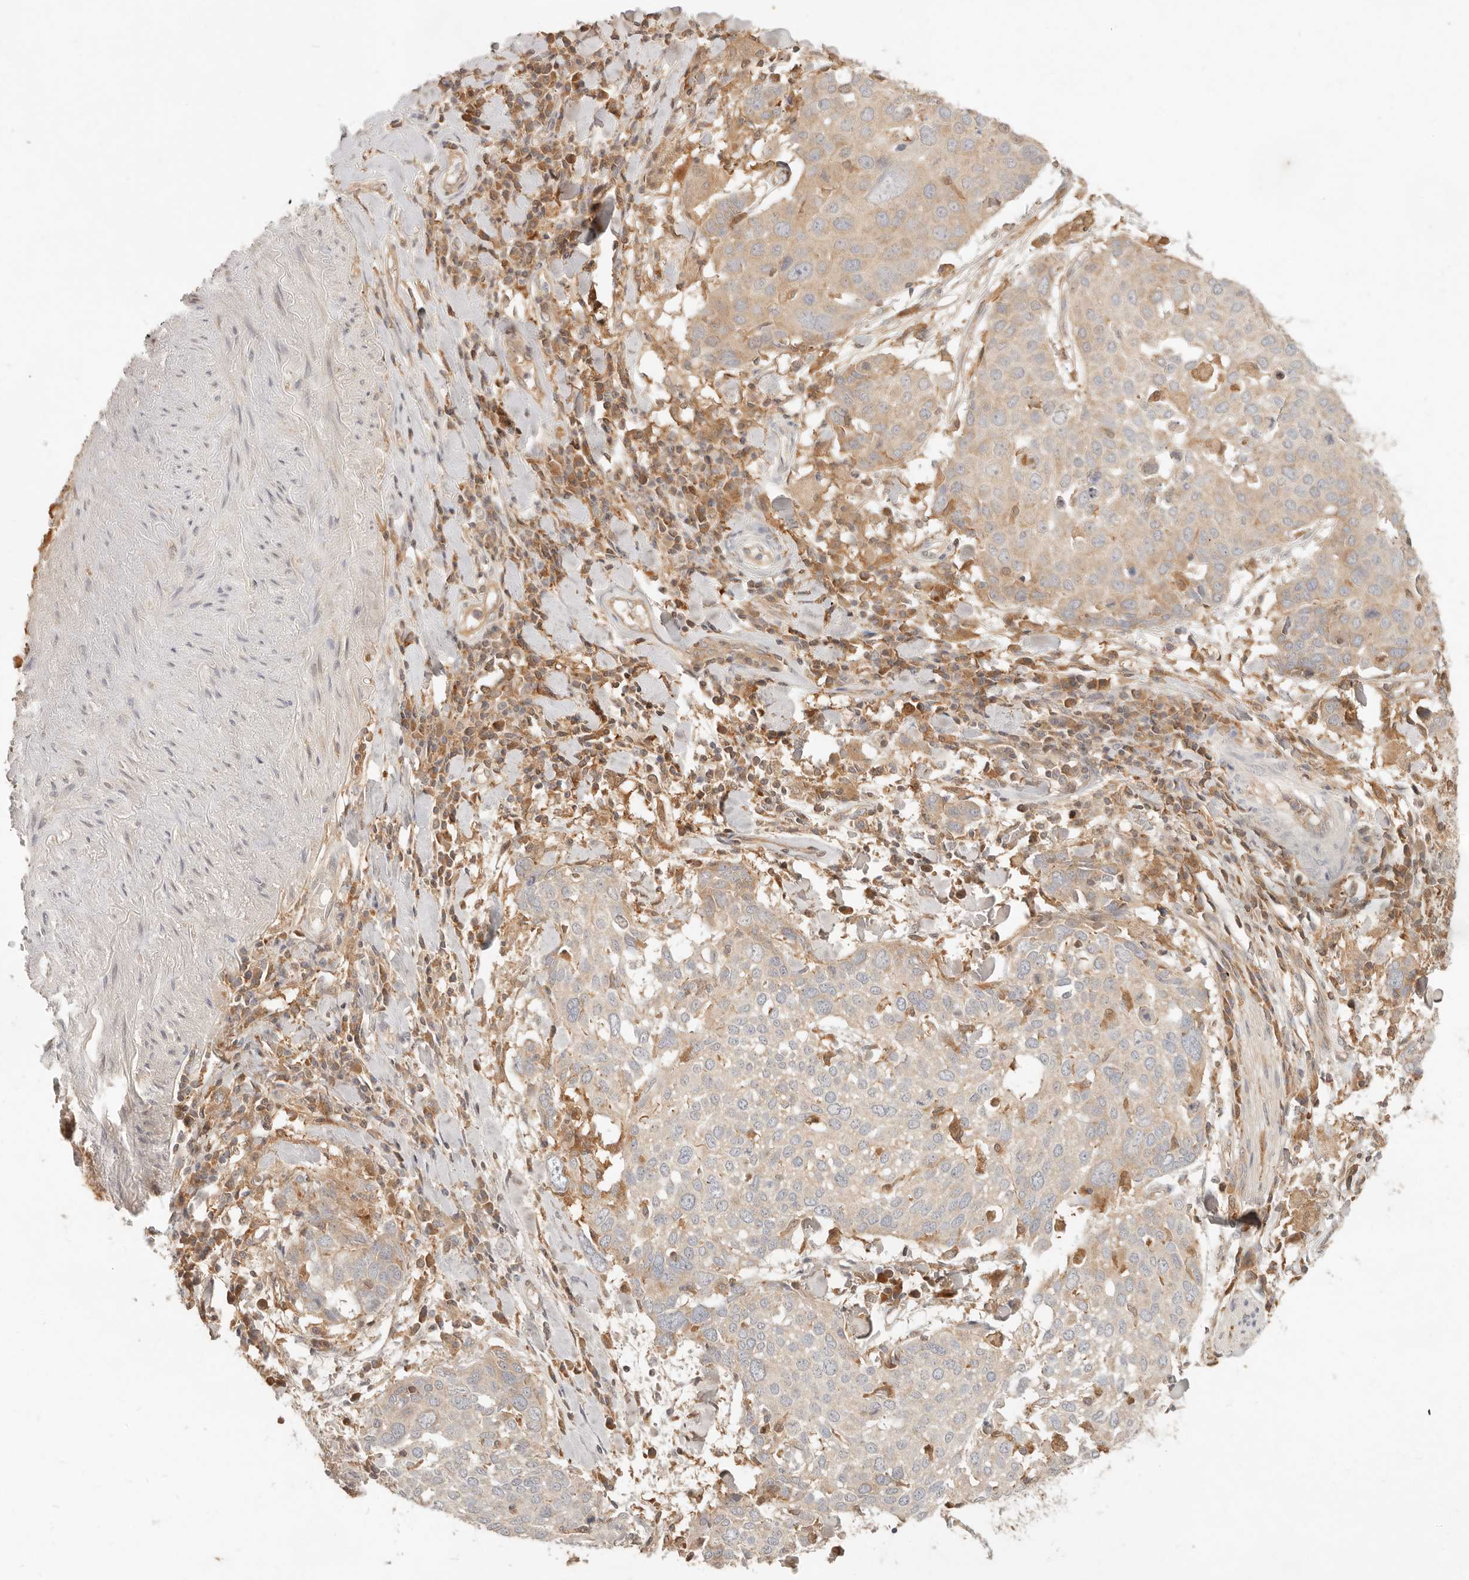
{"staining": {"intensity": "weak", "quantity": "25%-75%", "location": "cytoplasmic/membranous"}, "tissue": "lung cancer", "cell_type": "Tumor cells", "image_type": "cancer", "snomed": [{"axis": "morphology", "description": "Squamous cell carcinoma, NOS"}, {"axis": "topography", "description": "Lung"}], "caption": "Lung squamous cell carcinoma stained with a brown dye displays weak cytoplasmic/membranous positive expression in about 25%-75% of tumor cells.", "gene": "NECAP2", "patient": {"sex": "male", "age": 65}}